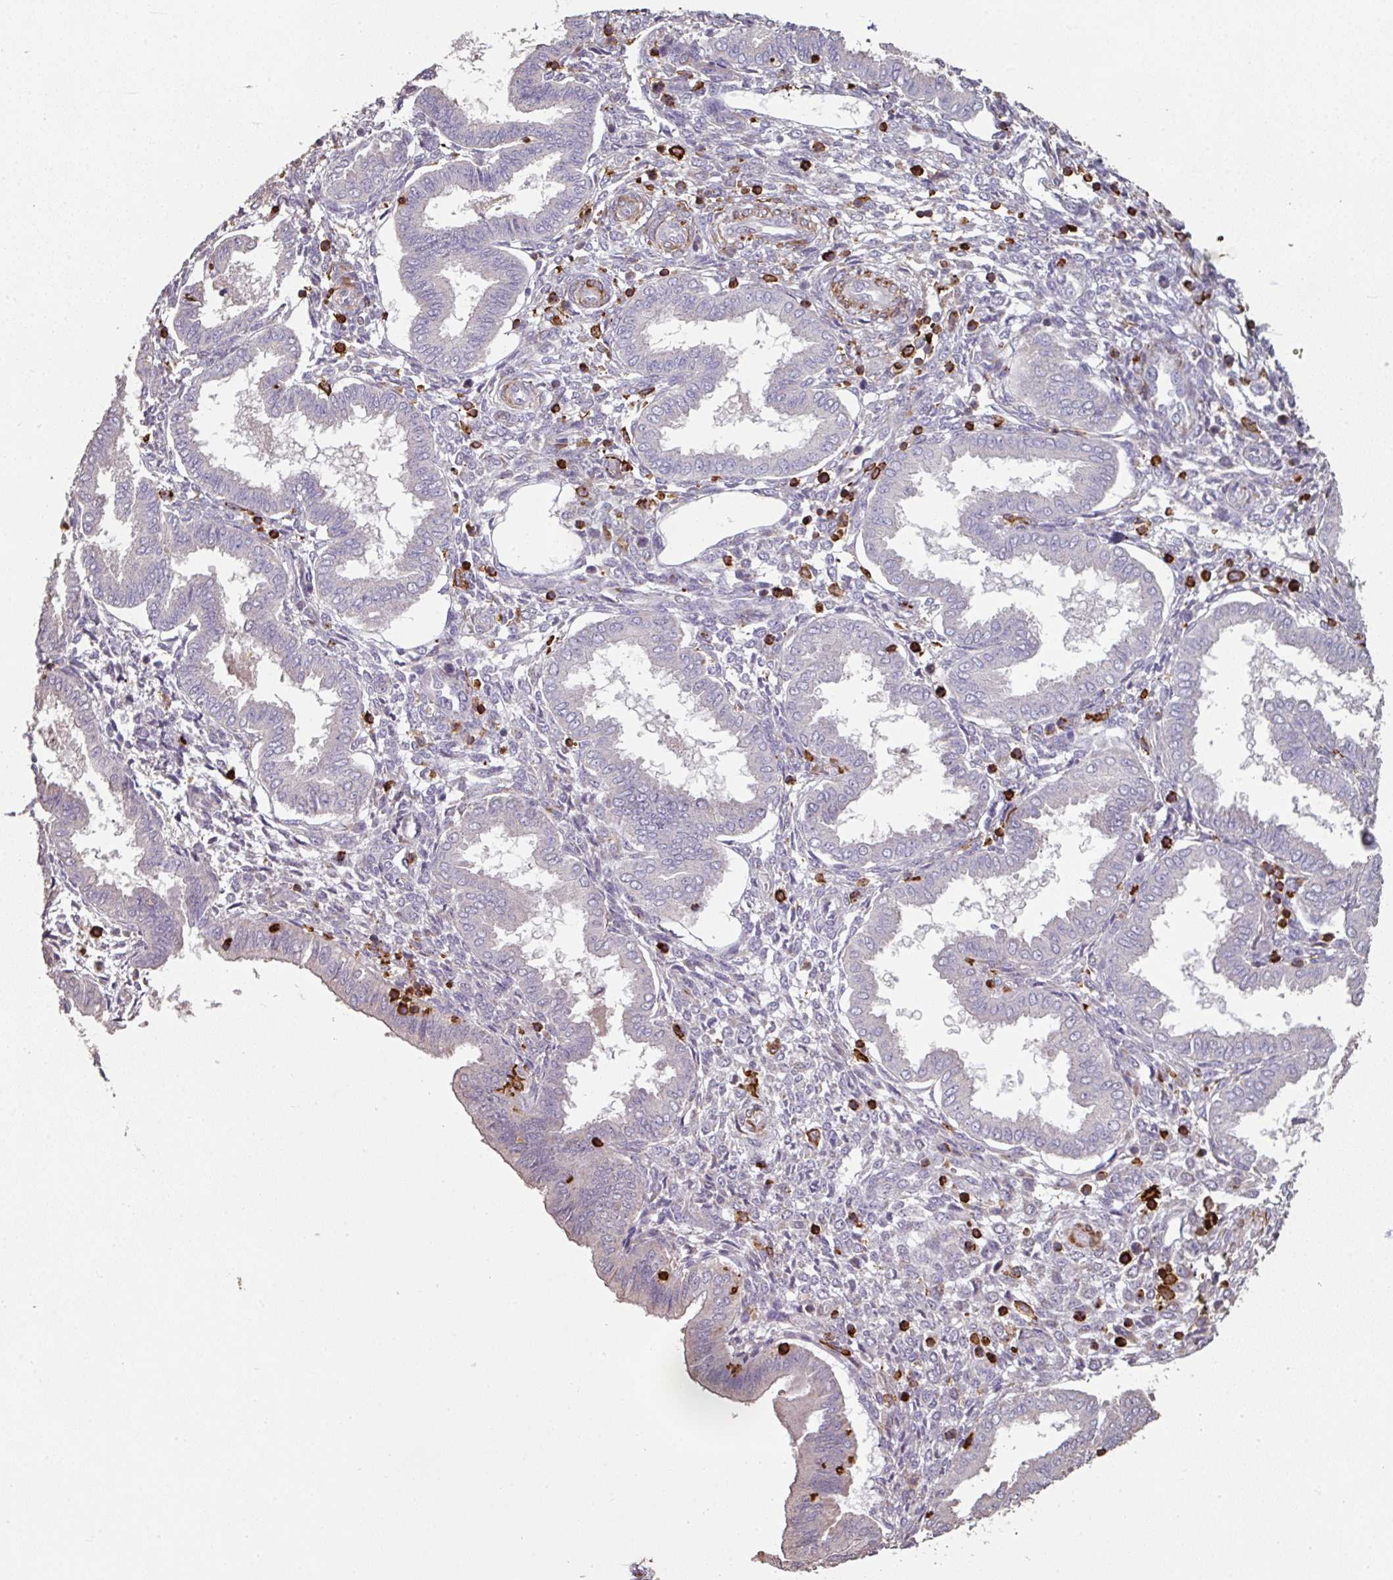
{"staining": {"intensity": "negative", "quantity": "none", "location": "none"}, "tissue": "endometrium", "cell_type": "Cells in endometrial stroma", "image_type": "normal", "snomed": [{"axis": "morphology", "description": "Normal tissue, NOS"}, {"axis": "topography", "description": "Endometrium"}], "caption": "The image demonstrates no staining of cells in endometrial stroma in unremarkable endometrium.", "gene": "OLFML2B", "patient": {"sex": "female", "age": 24}}